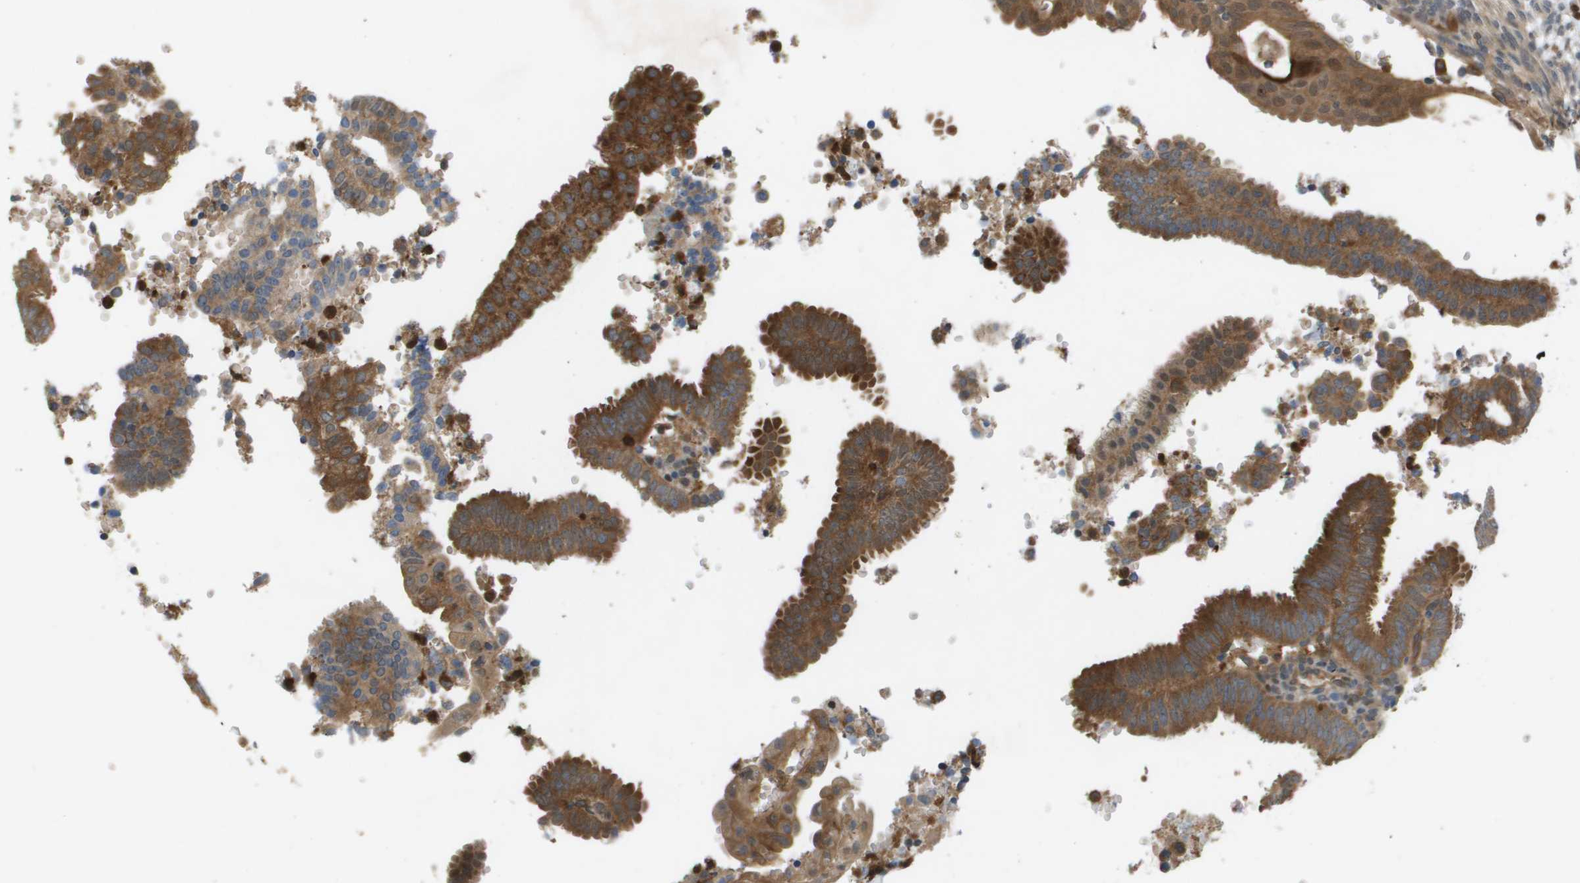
{"staining": {"intensity": "moderate", "quantity": ">75%", "location": "cytoplasmic/membranous"}, "tissue": "endometrial cancer", "cell_type": "Tumor cells", "image_type": "cancer", "snomed": [{"axis": "morphology", "description": "Adenocarcinoma, NOS"}, {"axis": "topography", "description": "Endometrium"}], "caption": "Adenocarcinoma (endometrial) tissue shows moderate cytoplasmic/membranous positivity in about >75% of tumor cells, visualized by immunohistochemistry.", "gene": "PALD1", "patient": {"sex": "female", "age": 58}}